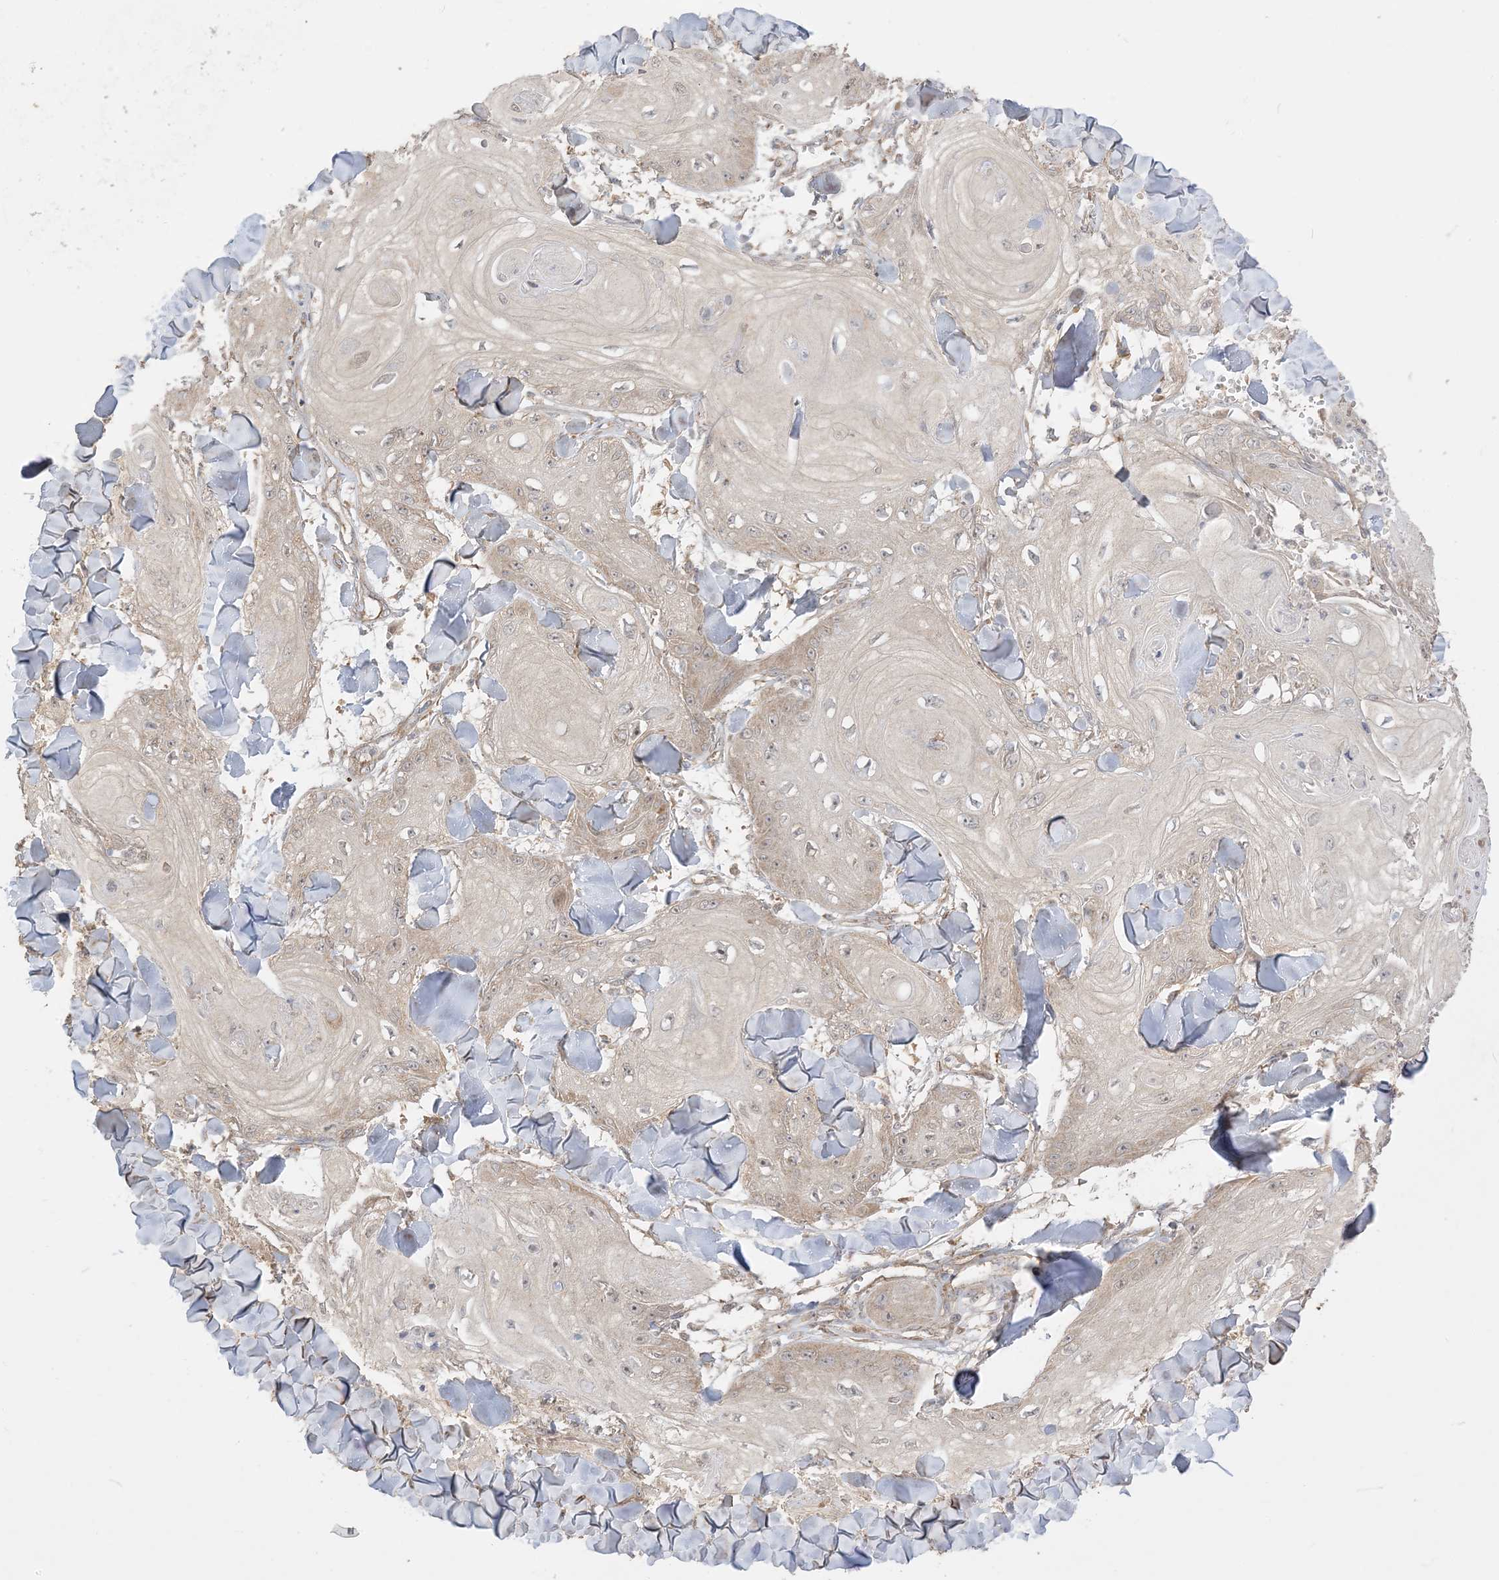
{"staining": {"intensity": "moderate", "quantity": ">75%", "location": "cytoplasmic/membranous,nuclear"}, "tissue": "skin cancer", "cell_type": "Tumor cells", "image_type": "cancer", "snomed": [{"axis": "morphology", "description": "Squamous cell carcinoma, NOS"}, {"axis": "topography", "description": "Skin"}], "caption": "A micrograph showing moderate cytoplasmic/membranous and nuclear staining in approximately >75% of tumor cells in squamous cell carcinoma (skin), as visualized by brown immunohistochemical staining.", "gene": "SIRT3", "patient": {"sex": "male", "age": 74}}